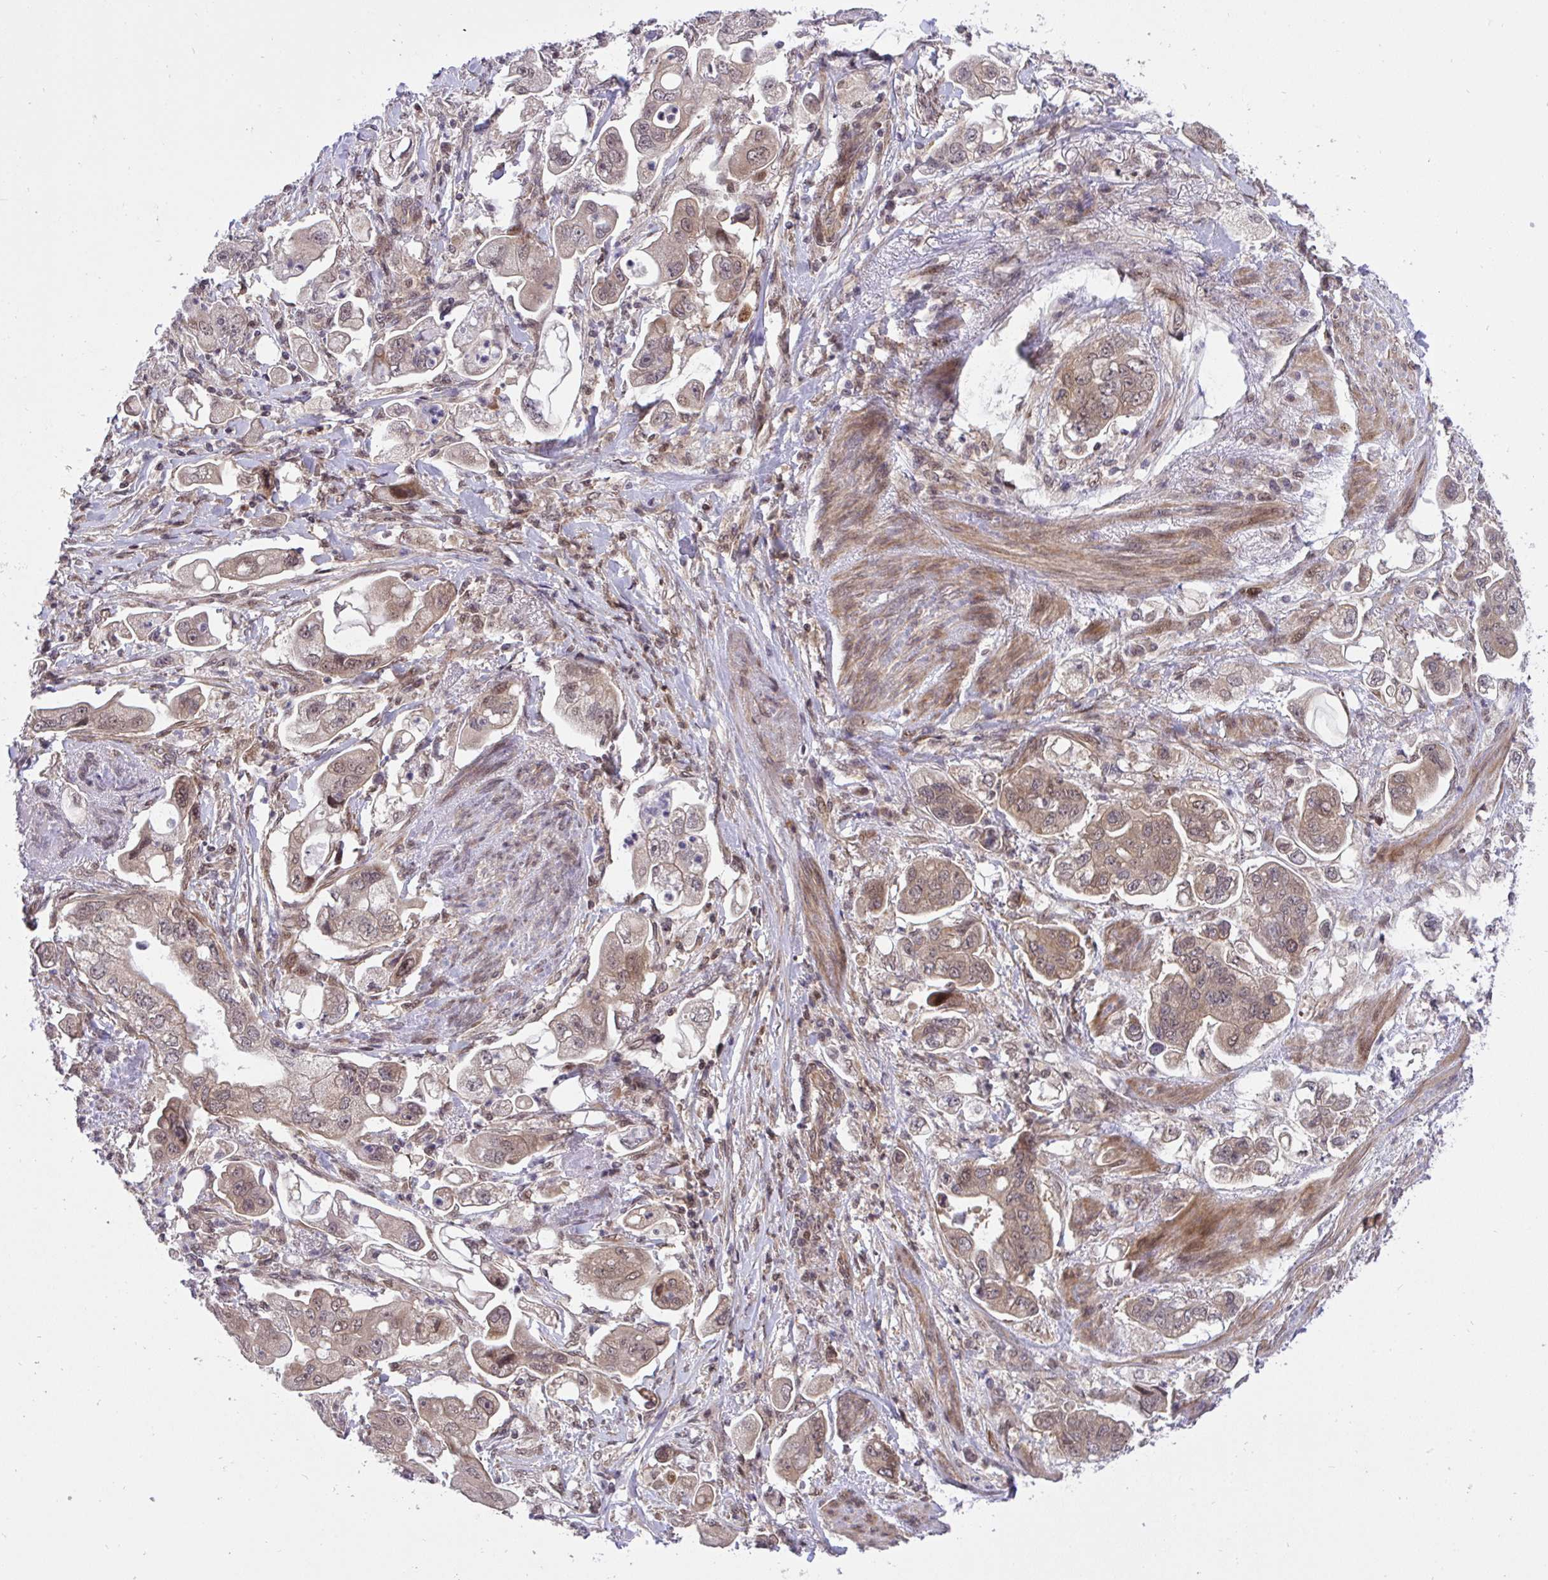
{"staining": {"intensity": "weak", "quantity": "25%-75%", "location": "cytoplasmic/membranous"}, "tissue": "stomach cancer", "cell_type": "Tumor cells", "image_type": "cancer", "snomed": [{"axis": "morphology", "description": "Adenocarcinoma, NOS"}, {"axis": "topography", "description": "Stomach"}], "caption": "Immunohistochemical staining of human stomach cancer displays low levels of weak cytoplasmic/membranous protein expression in approximately 25%-75% of tumor cells.", "gene": "ERI1", "patient": {"sex": "male", "age": 62}}